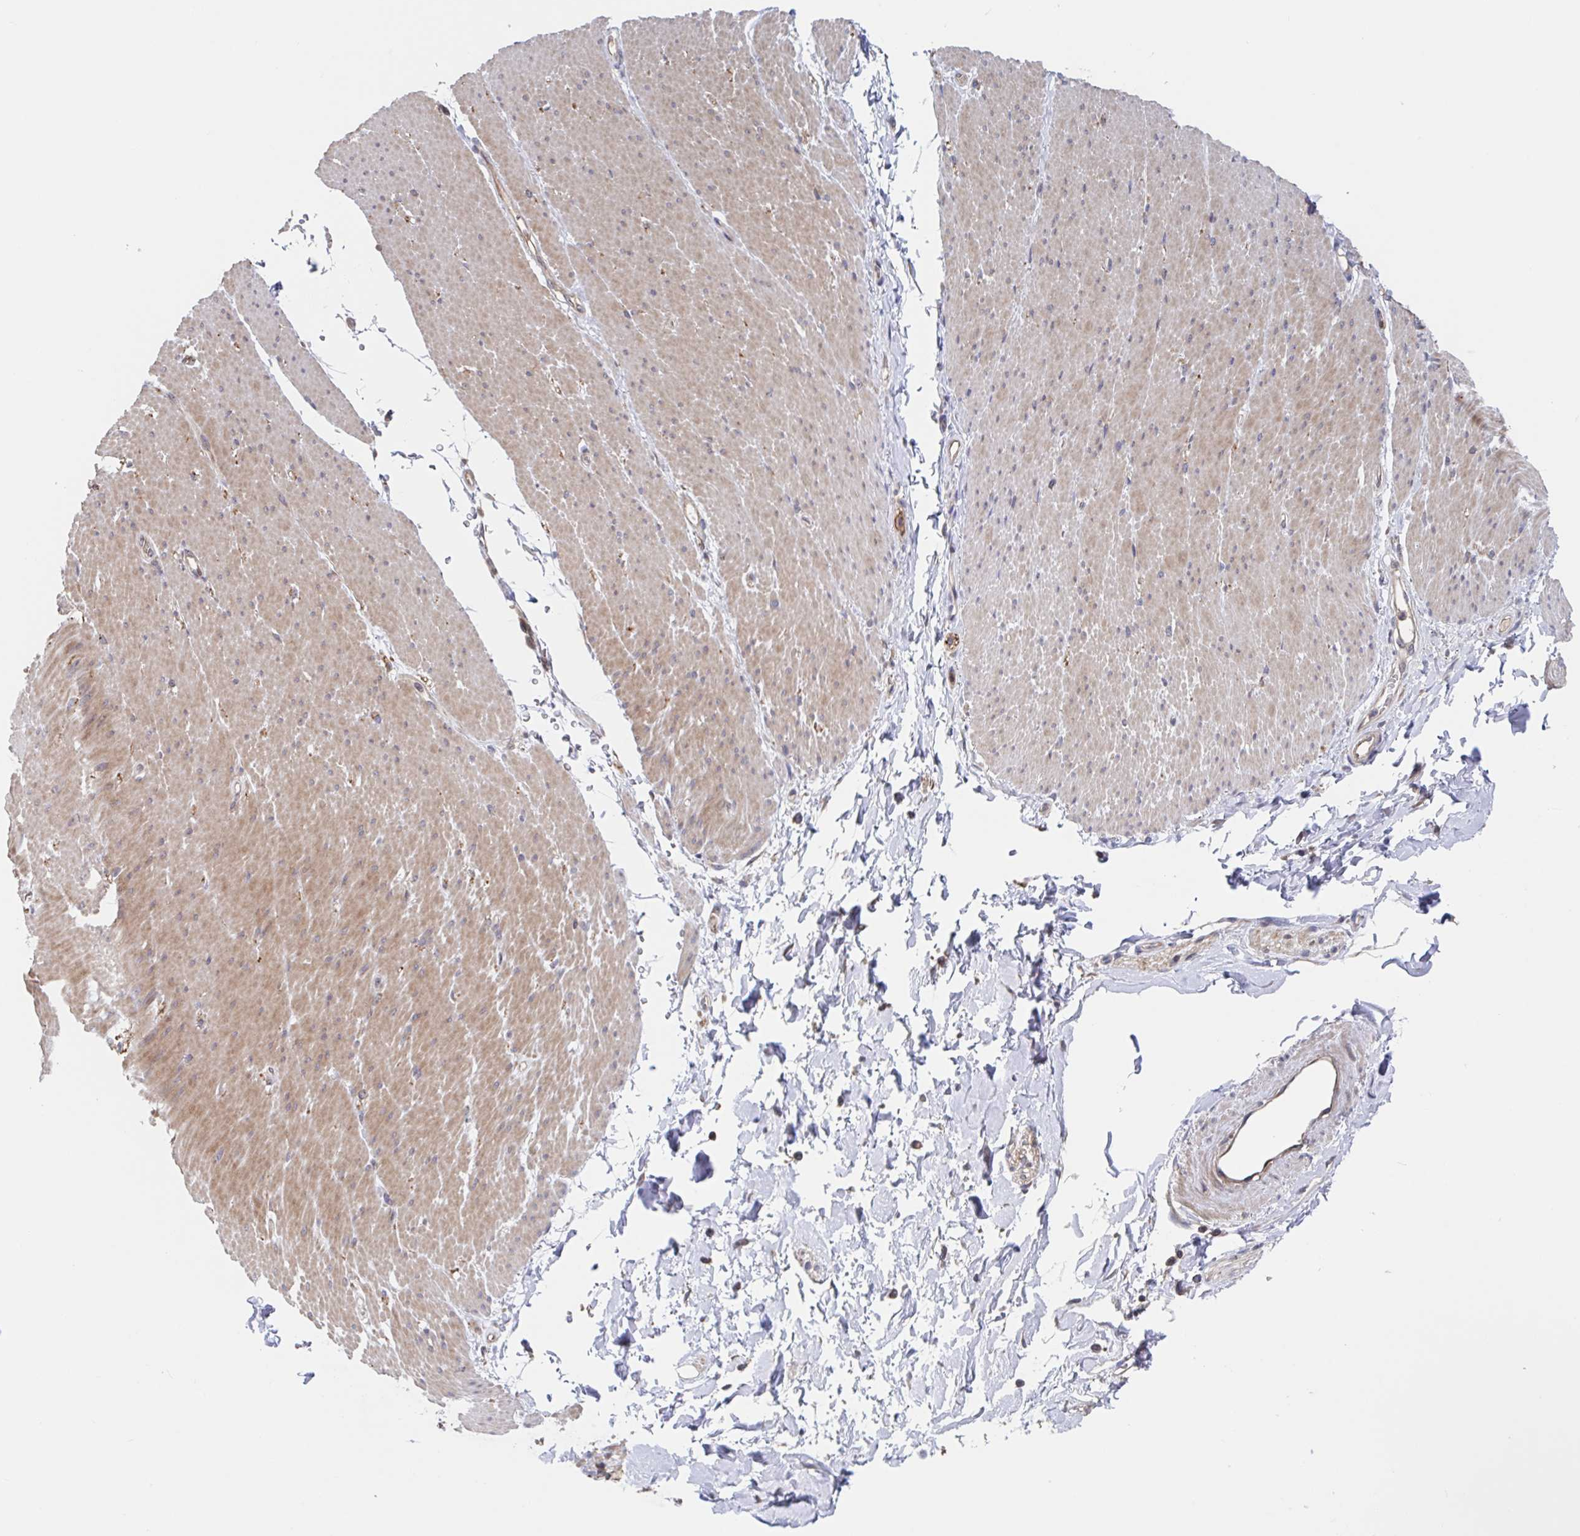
{"staining": {"intensity": "moderate", "quantity": "25%-75%", "location": "cytoplasmic/membranous"}, "tissue": "smooth muscle", "cell_type": "Smooth muscle cells", "image_type": "normal", "snomed": [{"axis": "morphology", "description": "Normal tissue, NOS"}, {"axis": "topography", "description": "Smooth muscle"}, {"axis": "topography", "description": "Rectum"}], "caption": "About 25%-75% of smooth muscle cells in benign smooth muscle exhibit moderate cytoplasmic/membranous protein staining as visualized by brown immunohistochemical staining.", "gene": "DHRS12", "patient": {"sex": "male", "age": 53}}